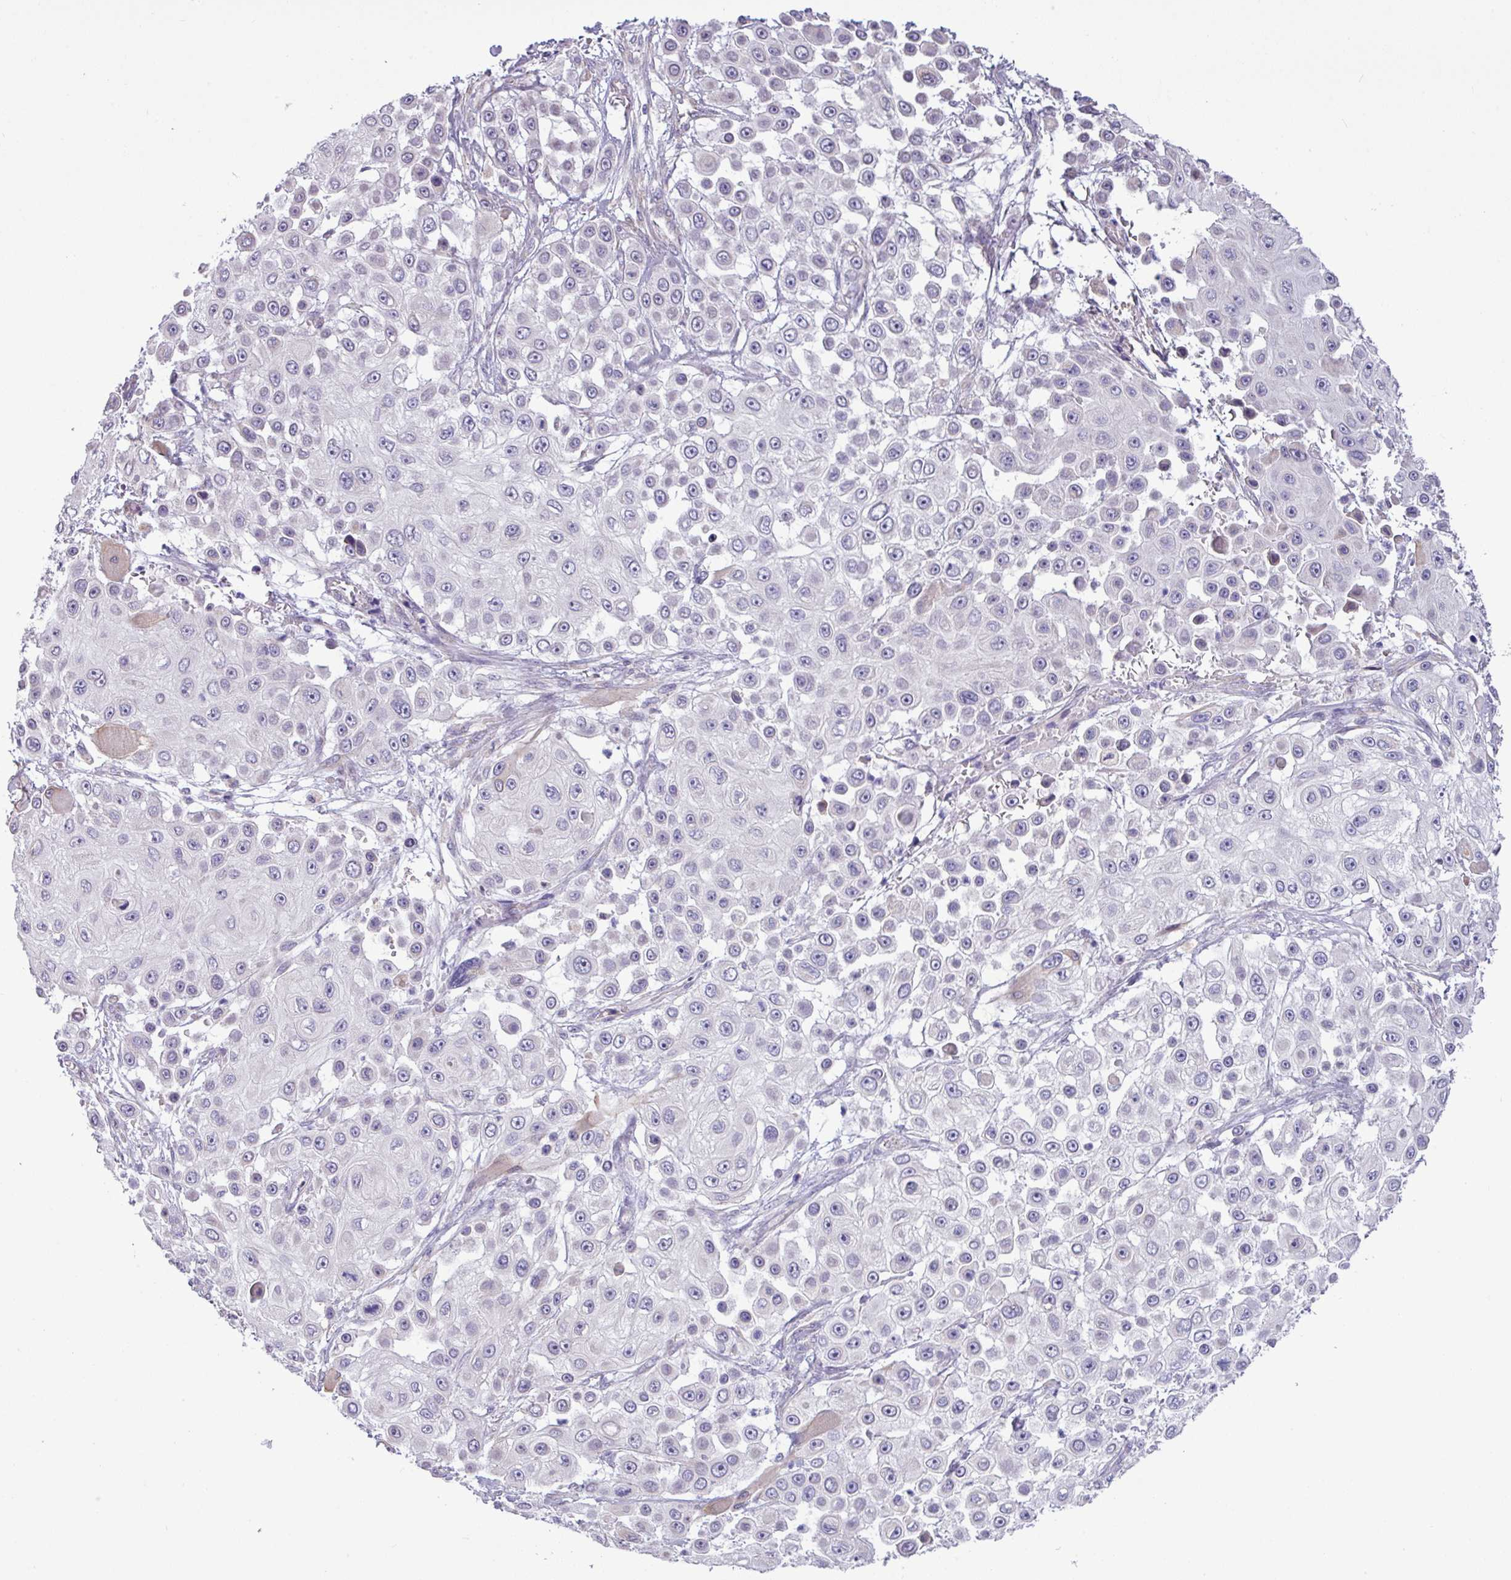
{"staining": {"intensity": "negative", "quantity": "none", "location": "none"}, "tissue": "skin cancer", "cell_type": "Tumor cells", "image_type": "cancer", "snomed": [{"axis": "morphology", "description": "Squamous cell carcinoma, NOS"}, {"axis": "topography", "description": "Skin"}], "caption": "Tumor cells are negative for protein expression in human skin cancer (squamous cell carcinoma).", "gene": "IRGC", "patient": {"sex": "male", "age": 67}}